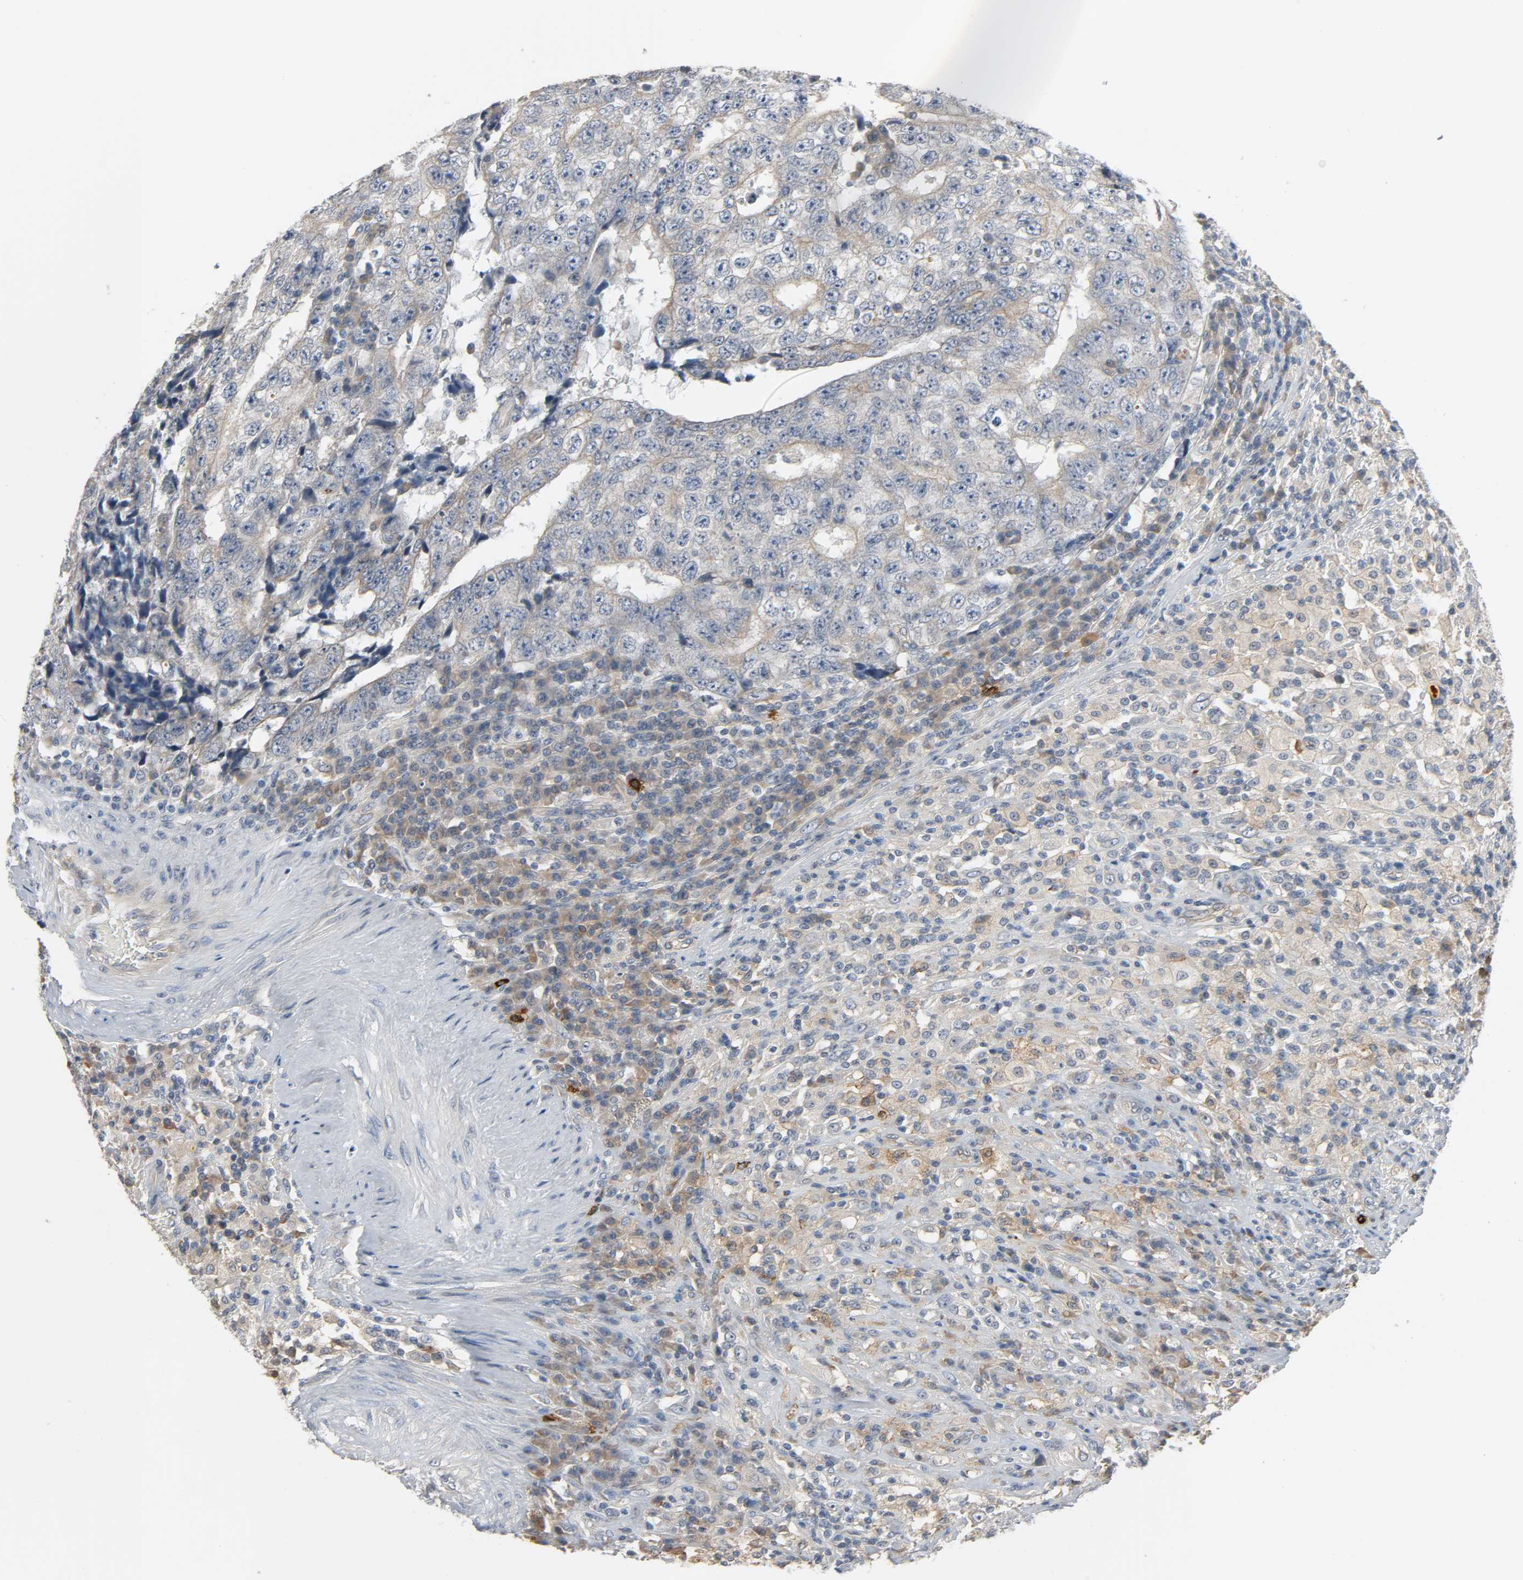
{"staining": {"intensity": "weak", "quantity": "25%-75%", "location": "cytoplasmic/membranous"}, "tissue": "testis cancer", "cell_type": "Tumor cells", "image_type": "cancer", "snomed": [{"axis": "morphology", "description": "Necrosis, NOS"}, {"axis": "morphology", "description": "Carcinoma, Embryonal, NOS"}, {"axis": "topography", "description": "Testis"}], "caption": "Protein positivity by IHC demonstrates weak cytoplasmic/membranous positivity in about 25%-75% of tumor cells in embryonal carcinoma (testis). (DAB (3,3'-diaminobenzidine) = brown stain, brightfield microscopy at high magnification).", "gene": "LIMCH1", "patient": {"sex": "male", "age": 19}}